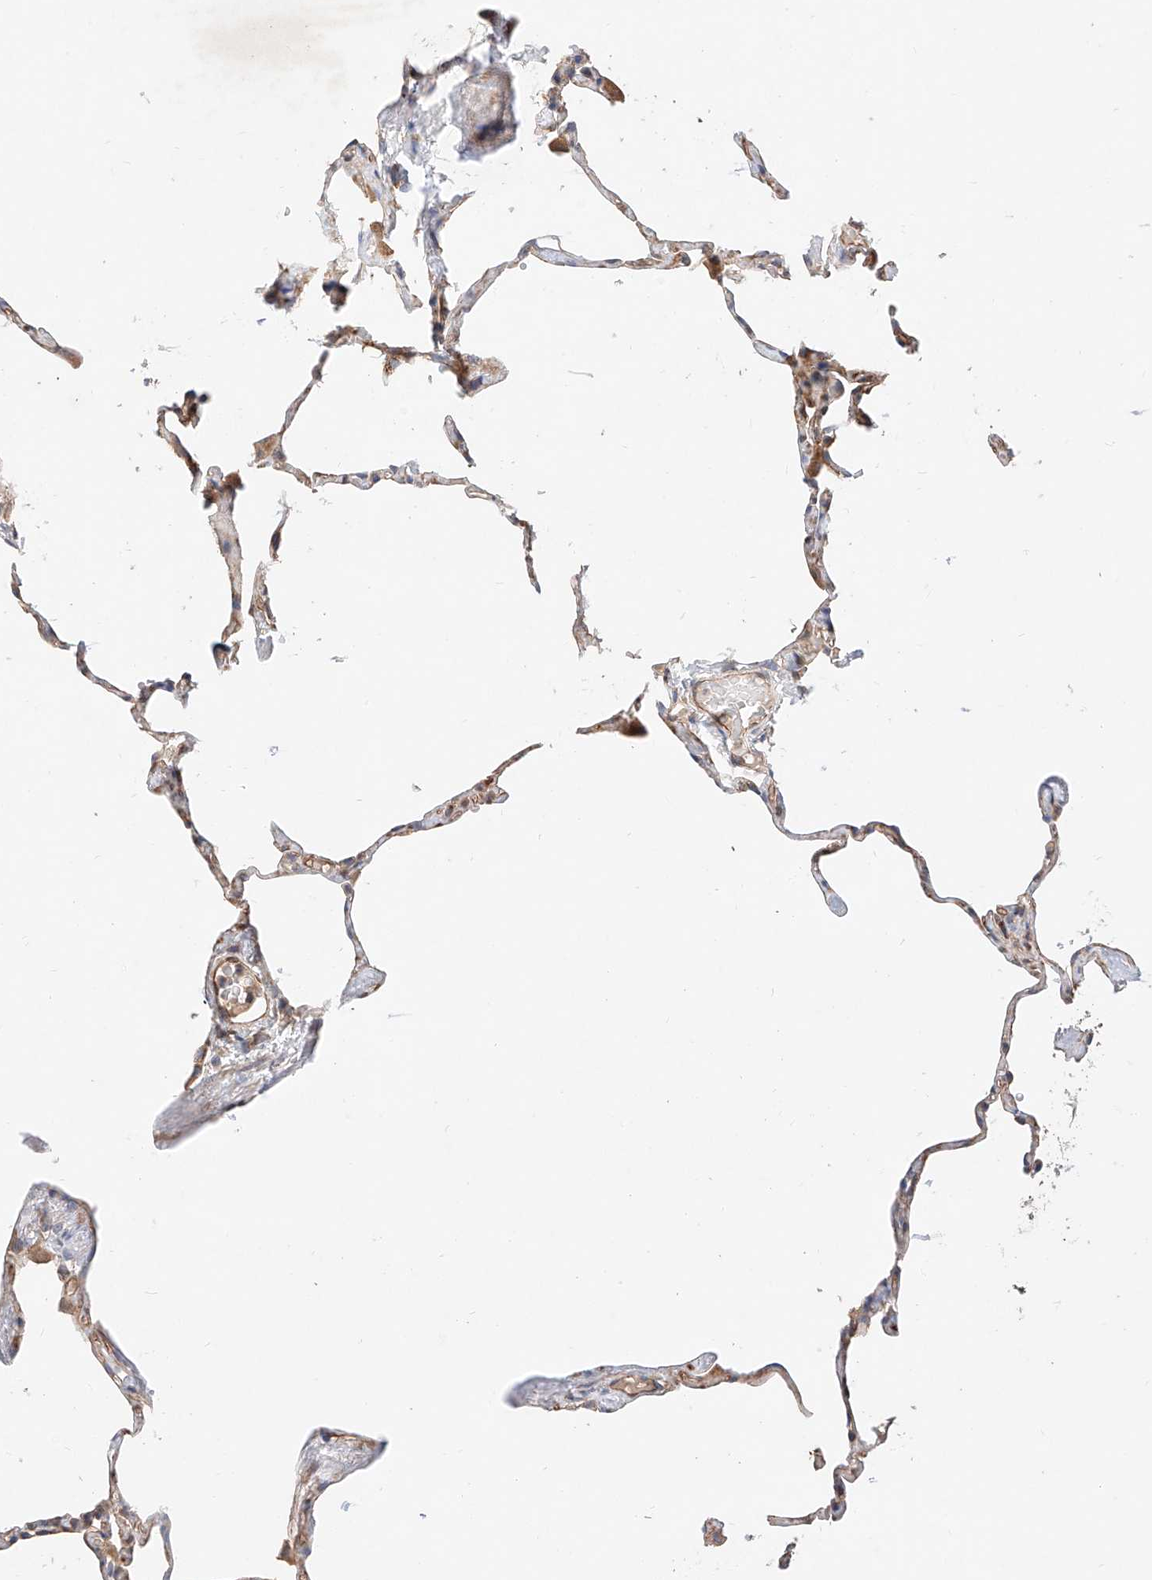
{"staining": {"intensity": "weak", "quantity": ">75%", "location": "cytoplasmic/membranous"}, "tissue": "lung", "cell_type": "Alveolar cells", "image_type": "normal", "snomed": [{"axis": "morphology", "description": "Normal tissue, NOS"}, {"axis": "topography", "description": "Lung"}], "caption": "A brown stain highlights weak cytoplasmic/membranous positivity of a protein in alveolar cells of unremarkable lung. The staining is performed using DAB (3,3'-diaminobenzidine) brown chromogen to label protein expression. The nuclei are counter-stained blue using hematoxylin.", "gene": "NR1D1", "patient": {"sex": "male", "age": 65}}